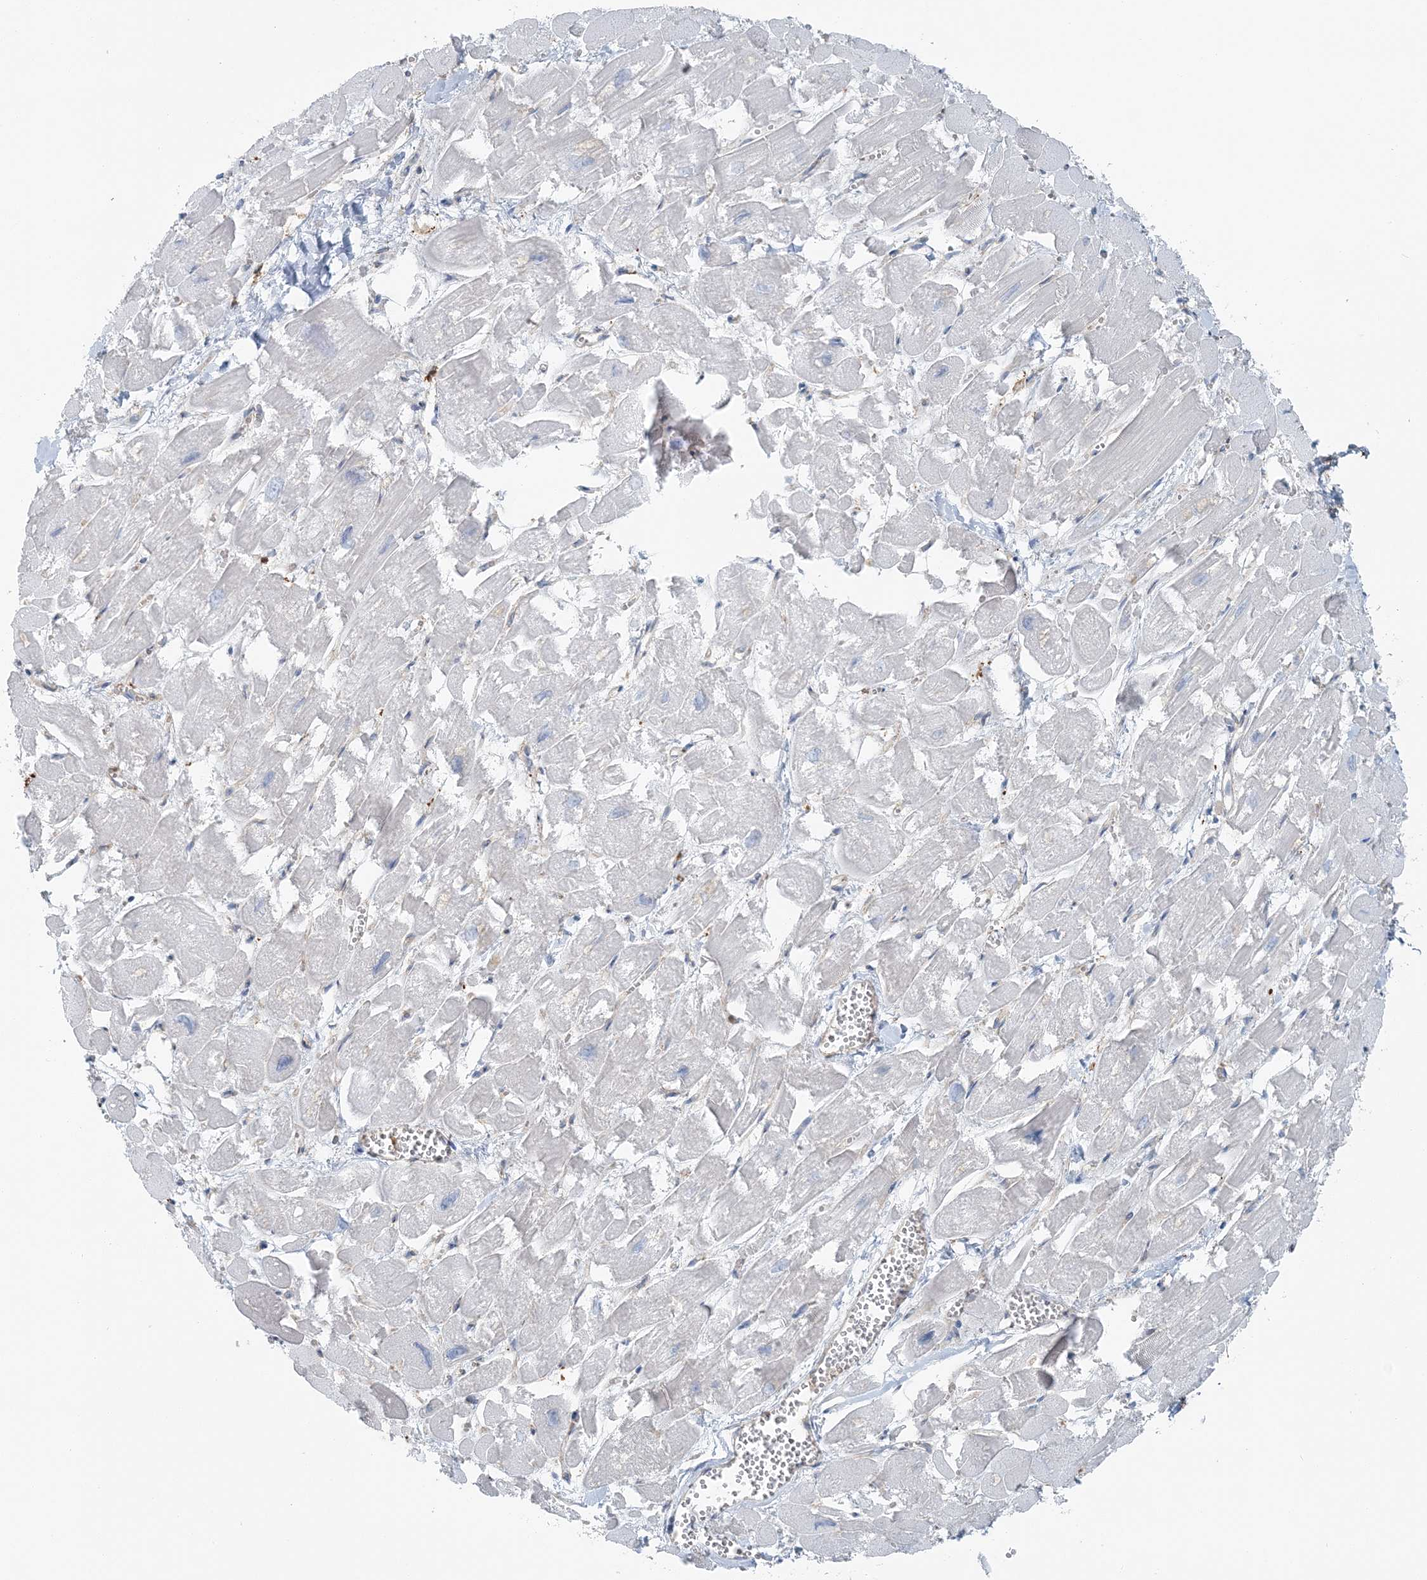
{"staining": {"intensity": "negative", "quantity": "none", "location": "none"}, "tissue": "heart muscle", "cell_type": "Cardiomyocytes", "image_type": "normal", "snomed": [{"axis": "morphology", "description": "Normal tissue, NOS"}, {"axis": "topography", "description": "Heart"}], "caption": "The photomicrograph reveals no staining of cardiomyocytes in unremarkable heart muscle.", "gene": "SNX2", "patient": {"sex": "male", "age": 54}}